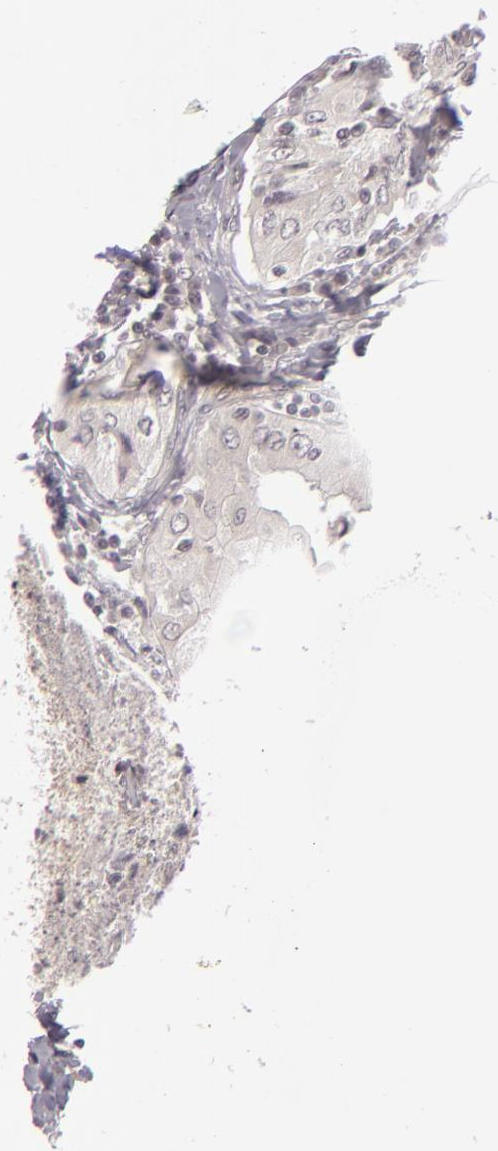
{"staining": {"intensity": "negative", "quantity": "none", "location": "none"}, "tissue": "thyroid cancer", "cell_type": "Tumor cells", "image_type": "cancer", "snomed": [{"axis": "morphology", "description": "Papillary adenocarcinoma, NOS"}, {"axis": "topography", "description": "Thyroid gland"}], "caption": "This is an immunohistochemistry histopathology image of human thyroid cancer (papillary adenocarcinoma). There is no positivity in tumor cells.", "gene": "DLG3", "patient": {"sex": "female", "age": 71}}